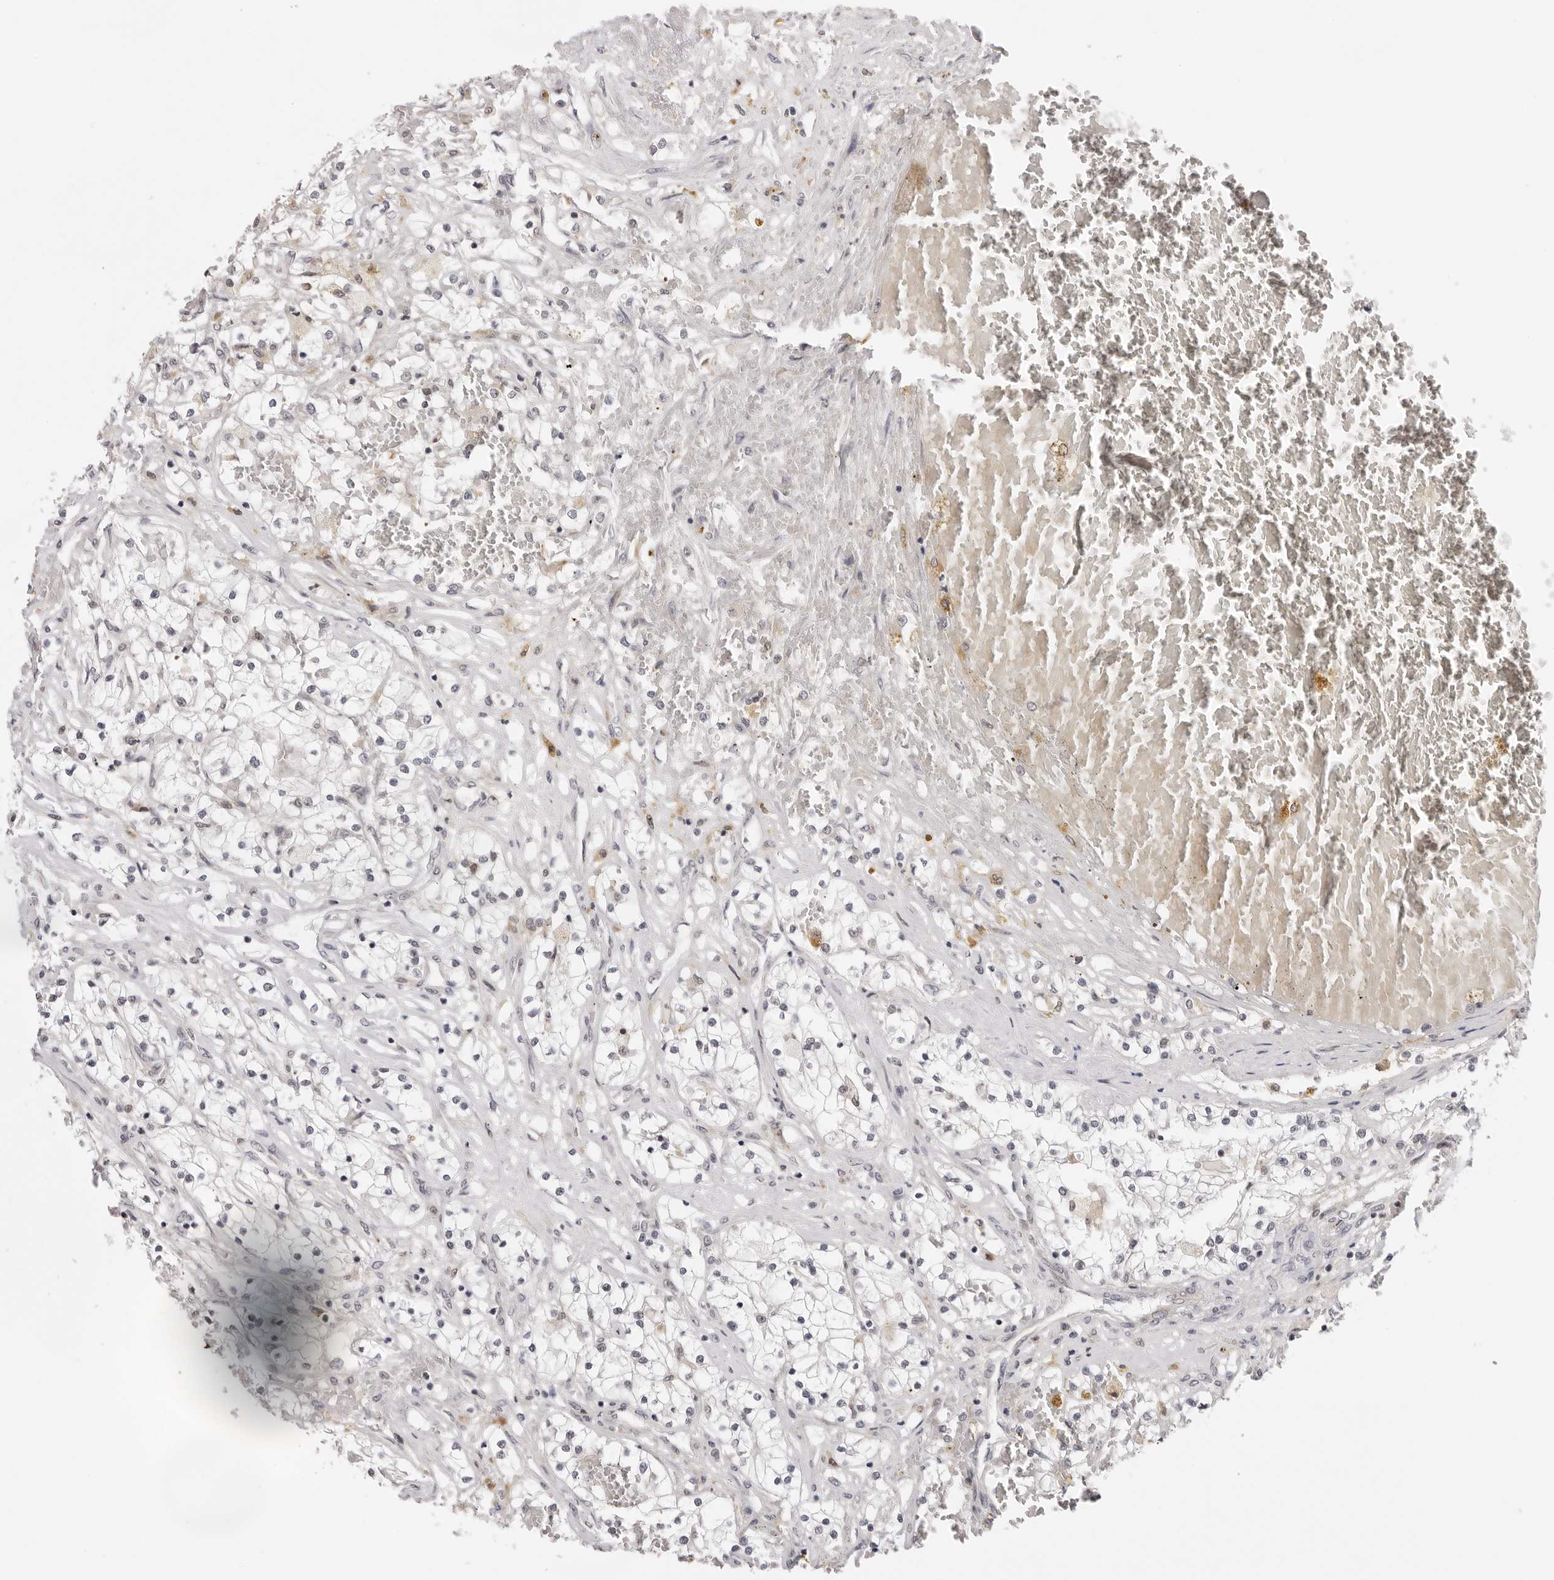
{"staining": {"intensity": "negative", "quantity": "none", "location": "none"}, "tissue": "renal cancer", "cell_type": "Tumor cells", "image_type": "cancer", "snomed": [{"axis": "morphology", "description": "Normal tissue, NOS"}, {"axis": "morphology", "description": "Adenocarcinoma, NOS"}, {"axis": "topography", "description": "Kidney"}], "caption": "There is no significant expression in tumor cells of adenocarcinoma (renal).", "gene": "IL17RA", "patient": {"sex": "male", "age": 68}}